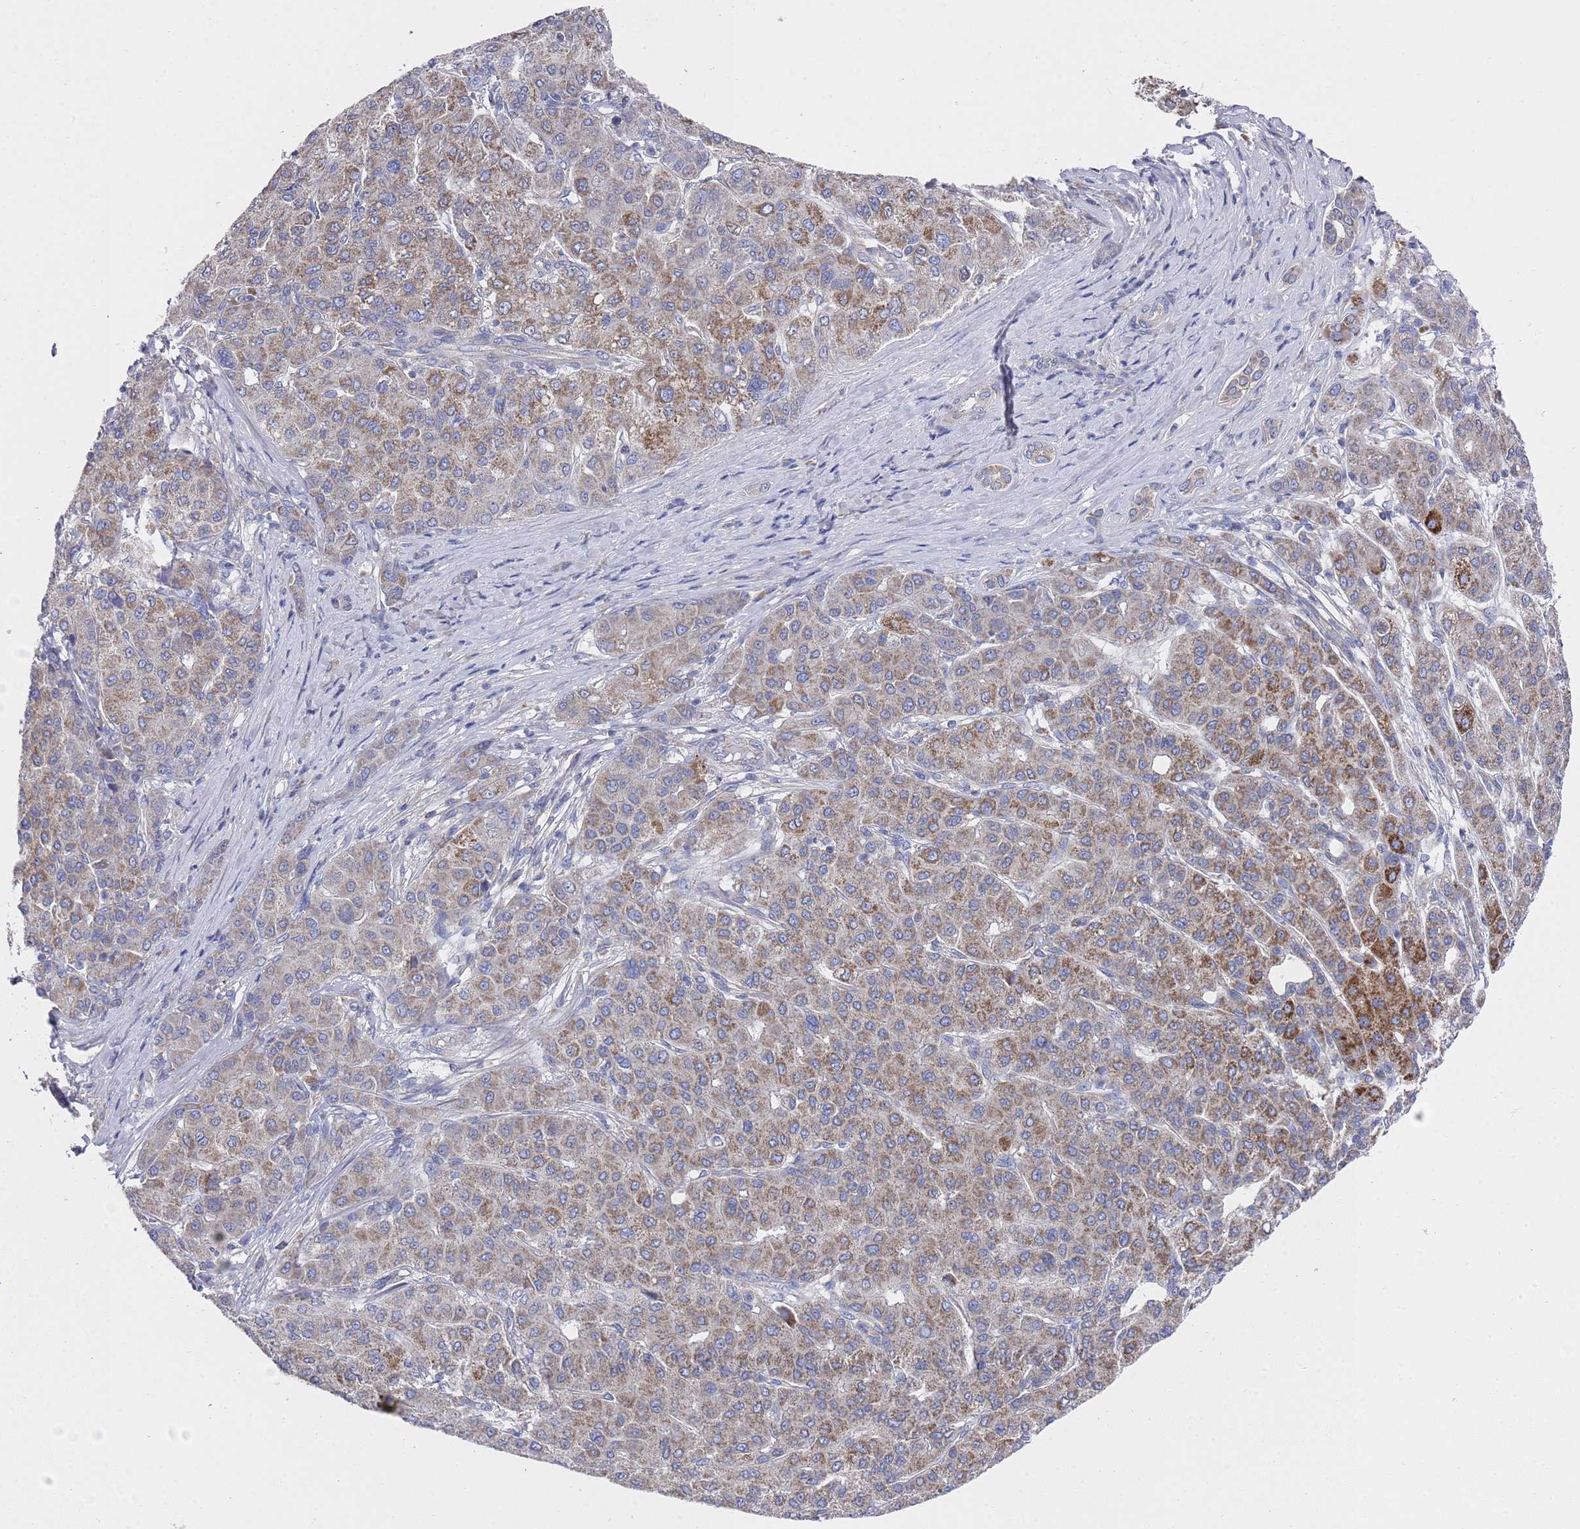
{"staining": {"intensity": "moderate", "quantity": ">75%", "location": "cytoplasmic/membranous"}, "tissue": "liver cancer", "cell_type": "Tumor cells", "image_type": "cancer", "snomed": [{"axis": "morphology", "description": "Carcinoma, Hepatocellular, NOS"}, {"axis": "topography", "description": "Liver"}], "caption": "Immunohistochemical staining of hepatocellular carcinoma (liver) demonstrates moderate cytoplasmic/membranous protein positivity in about >75% of tumor cells.", "gene": "NPEPPS", "patient": {"sex": "male", "age": 65}}